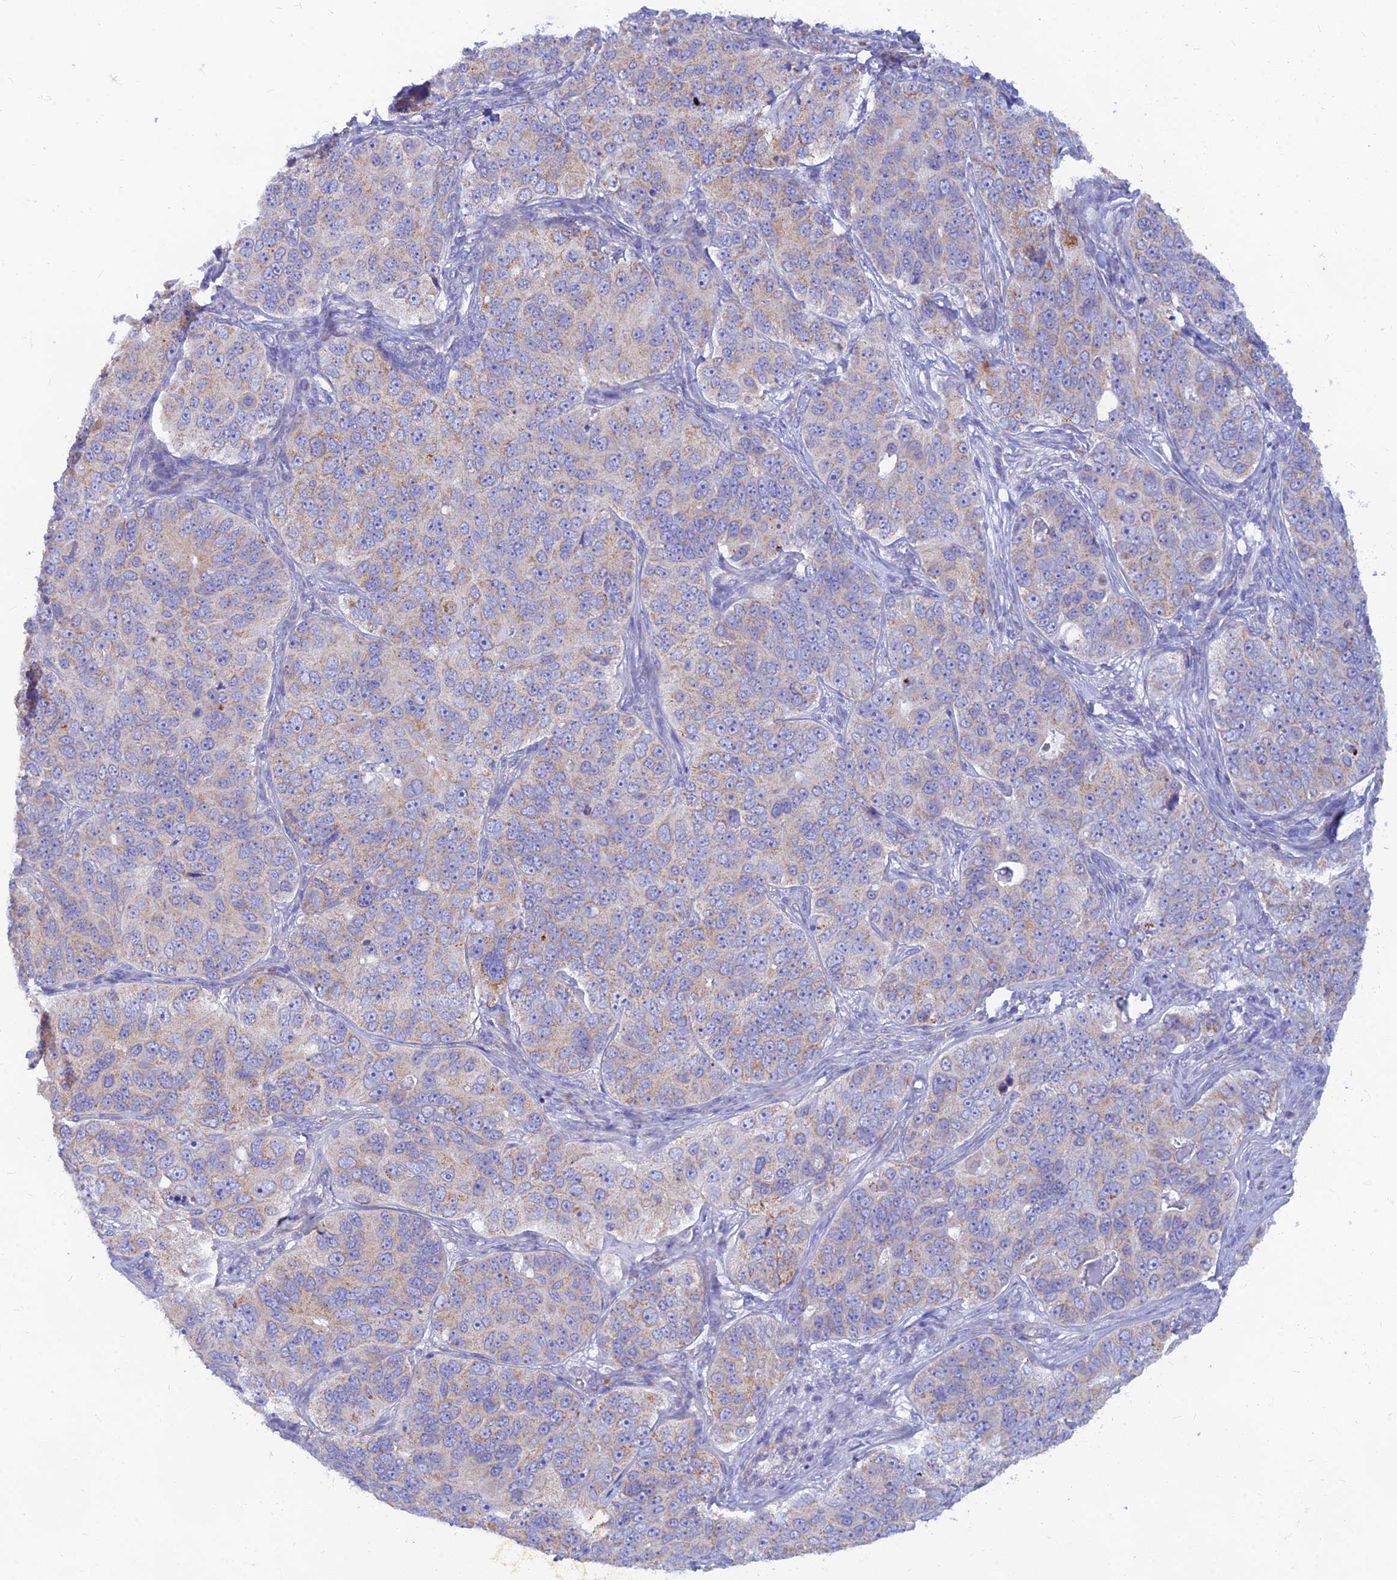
{"staining": {"intensity": "moderate", "quantity": "25%-75%", "location": "cytoplasmic/membranous"}, "tissue": "ovarian cancer", "cell_type": "Tumor cells", "image_type": "cancer", "snomed": [{"axis": "morphology", "description": "Carcinoma, endometroid"}, {"axis": "topography", "description": "Ovary"}], "caption": "A high-resolution micrograph shows IHC staining of ovarian endometroid carcinoma, which shows moderate cytoplasmic/membranous staining in approximately 25%-75% of tumor cells.", "gene": "TMEM30B", "patient": {"sex": "female", "age": 51}}